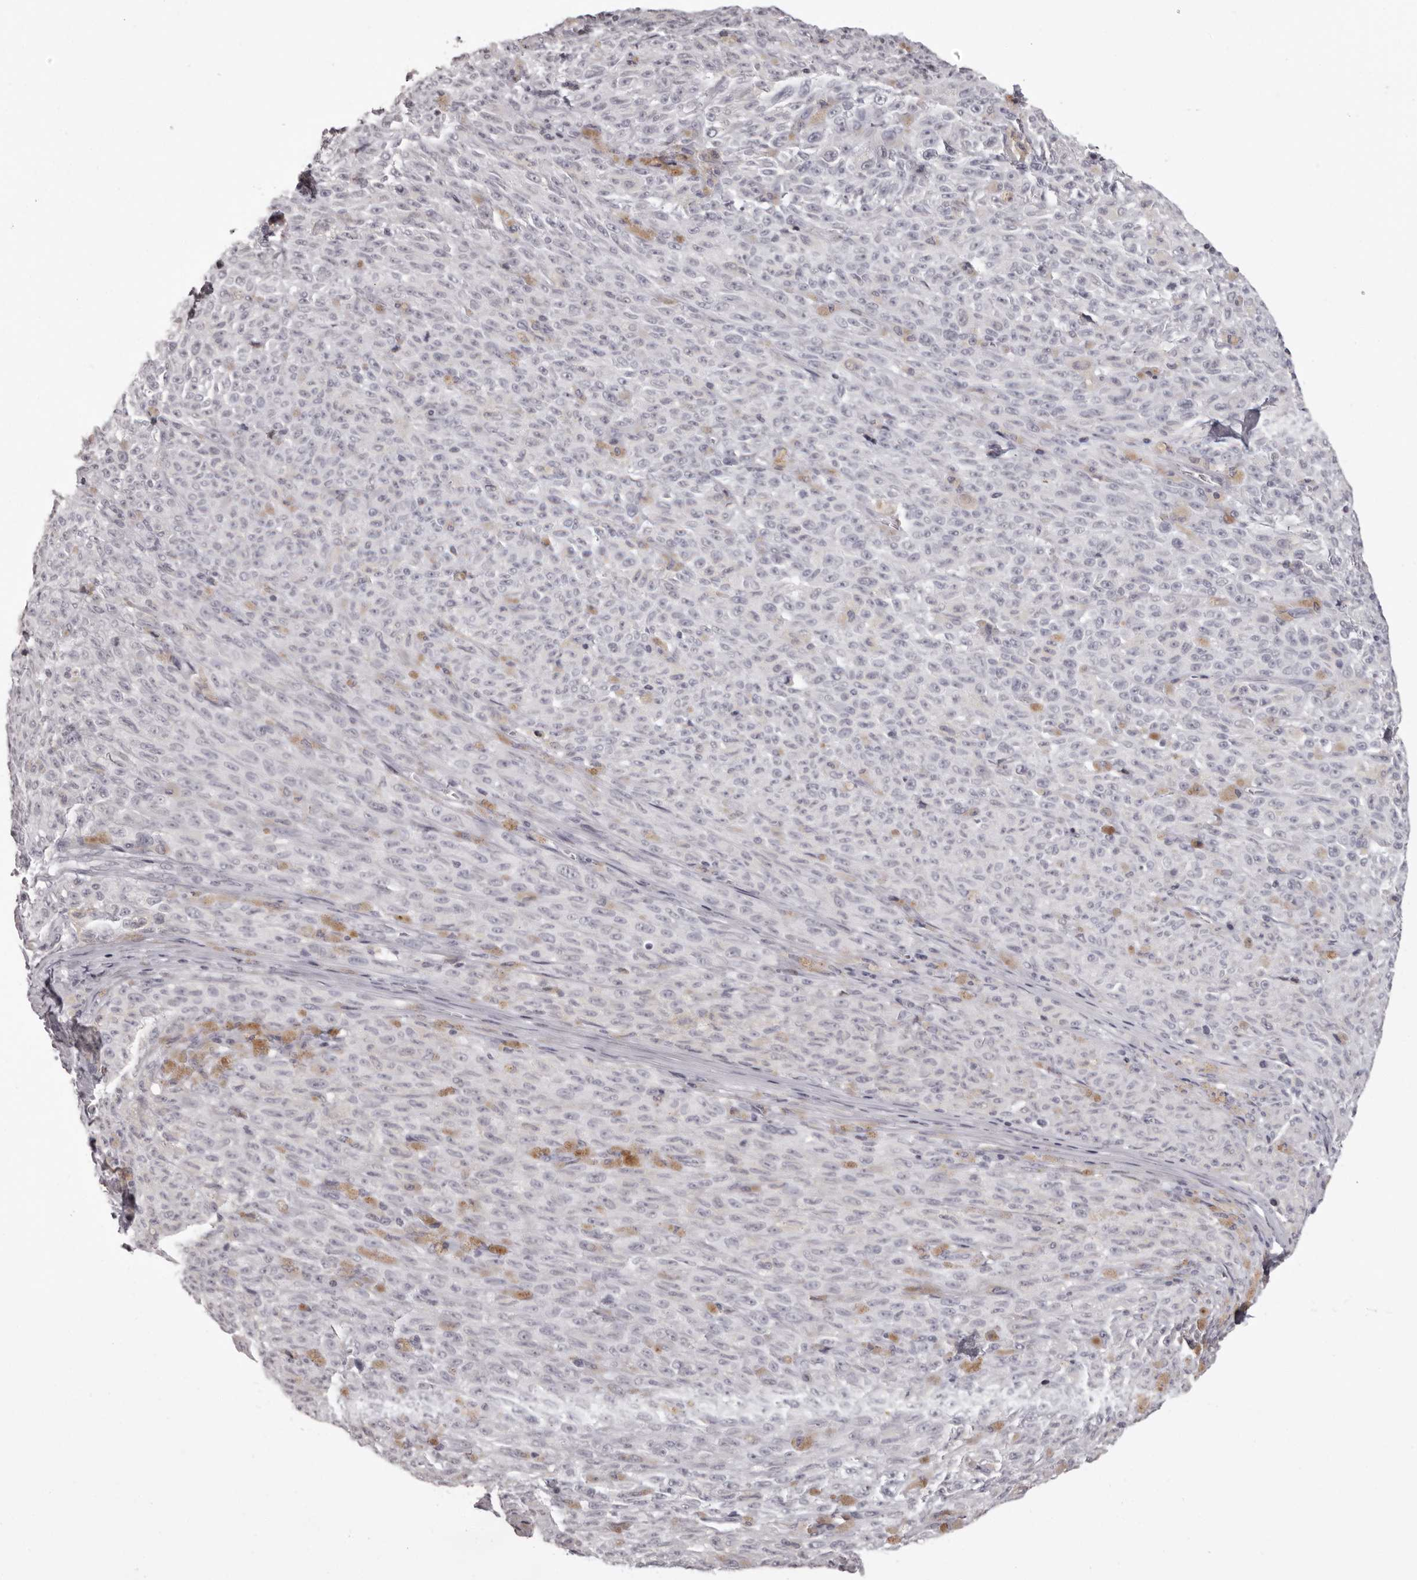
{"staining": {"intensity": "negative", "quantity": "none", "location": "none"}, "tissue": "melanoma", "cell_type": "Tumor cells", "image_type": "cancer", "snomed": [{"axis": "morphology", "description": "Malignant melanoma, NOS"}, {"axis": "topography", "description": "Skin"}], "caption": "Histopathology image shows no protein staining in tumor cells of melanoma tissue.", "gene": "C8orf74", "patient": {"sex": "female", "age": 82}}